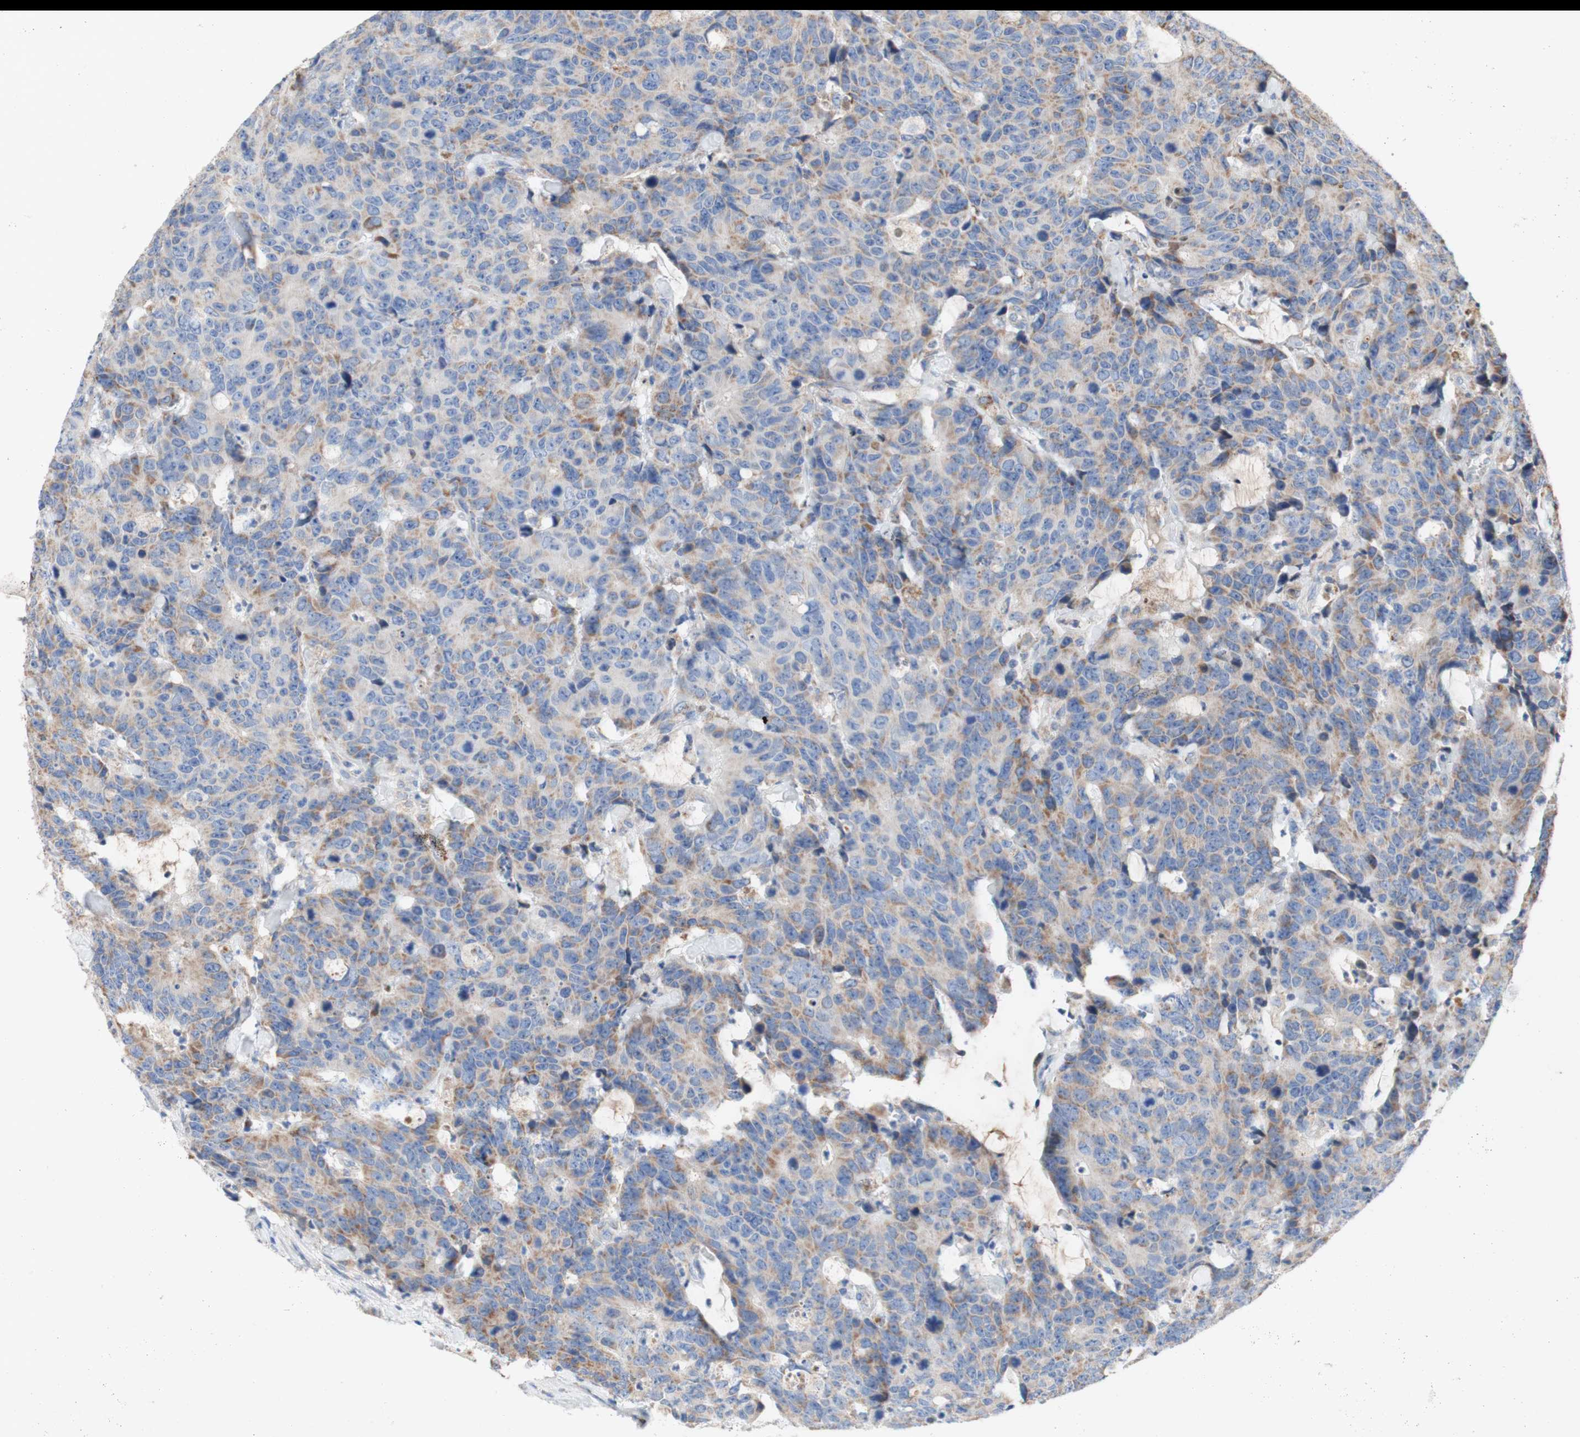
{"staining": {"intensity": "moderate", "quantity": "25%-75%", "location": "cytoplasmic/membranous"}, "tissue": "colorectal cancer", "cell_type": "Tumor cells", "image_type": "cancer", "snomed": [{"axis": "morphology", "description": "Adenocarcinoma, NOS"}, {"axis": "topography", "description": "Colon"}], "caption": "Immunohistochemistry (IHC) histopathology image of colorectal adenocarcinoma stained for a protein (brown), which shows medium levels of moderate cytoplasmic/membranous positivity in about 25%-75% of tumor cells.", "gene": "SDHB", "patient": {"sex": "female", "age": 86}}